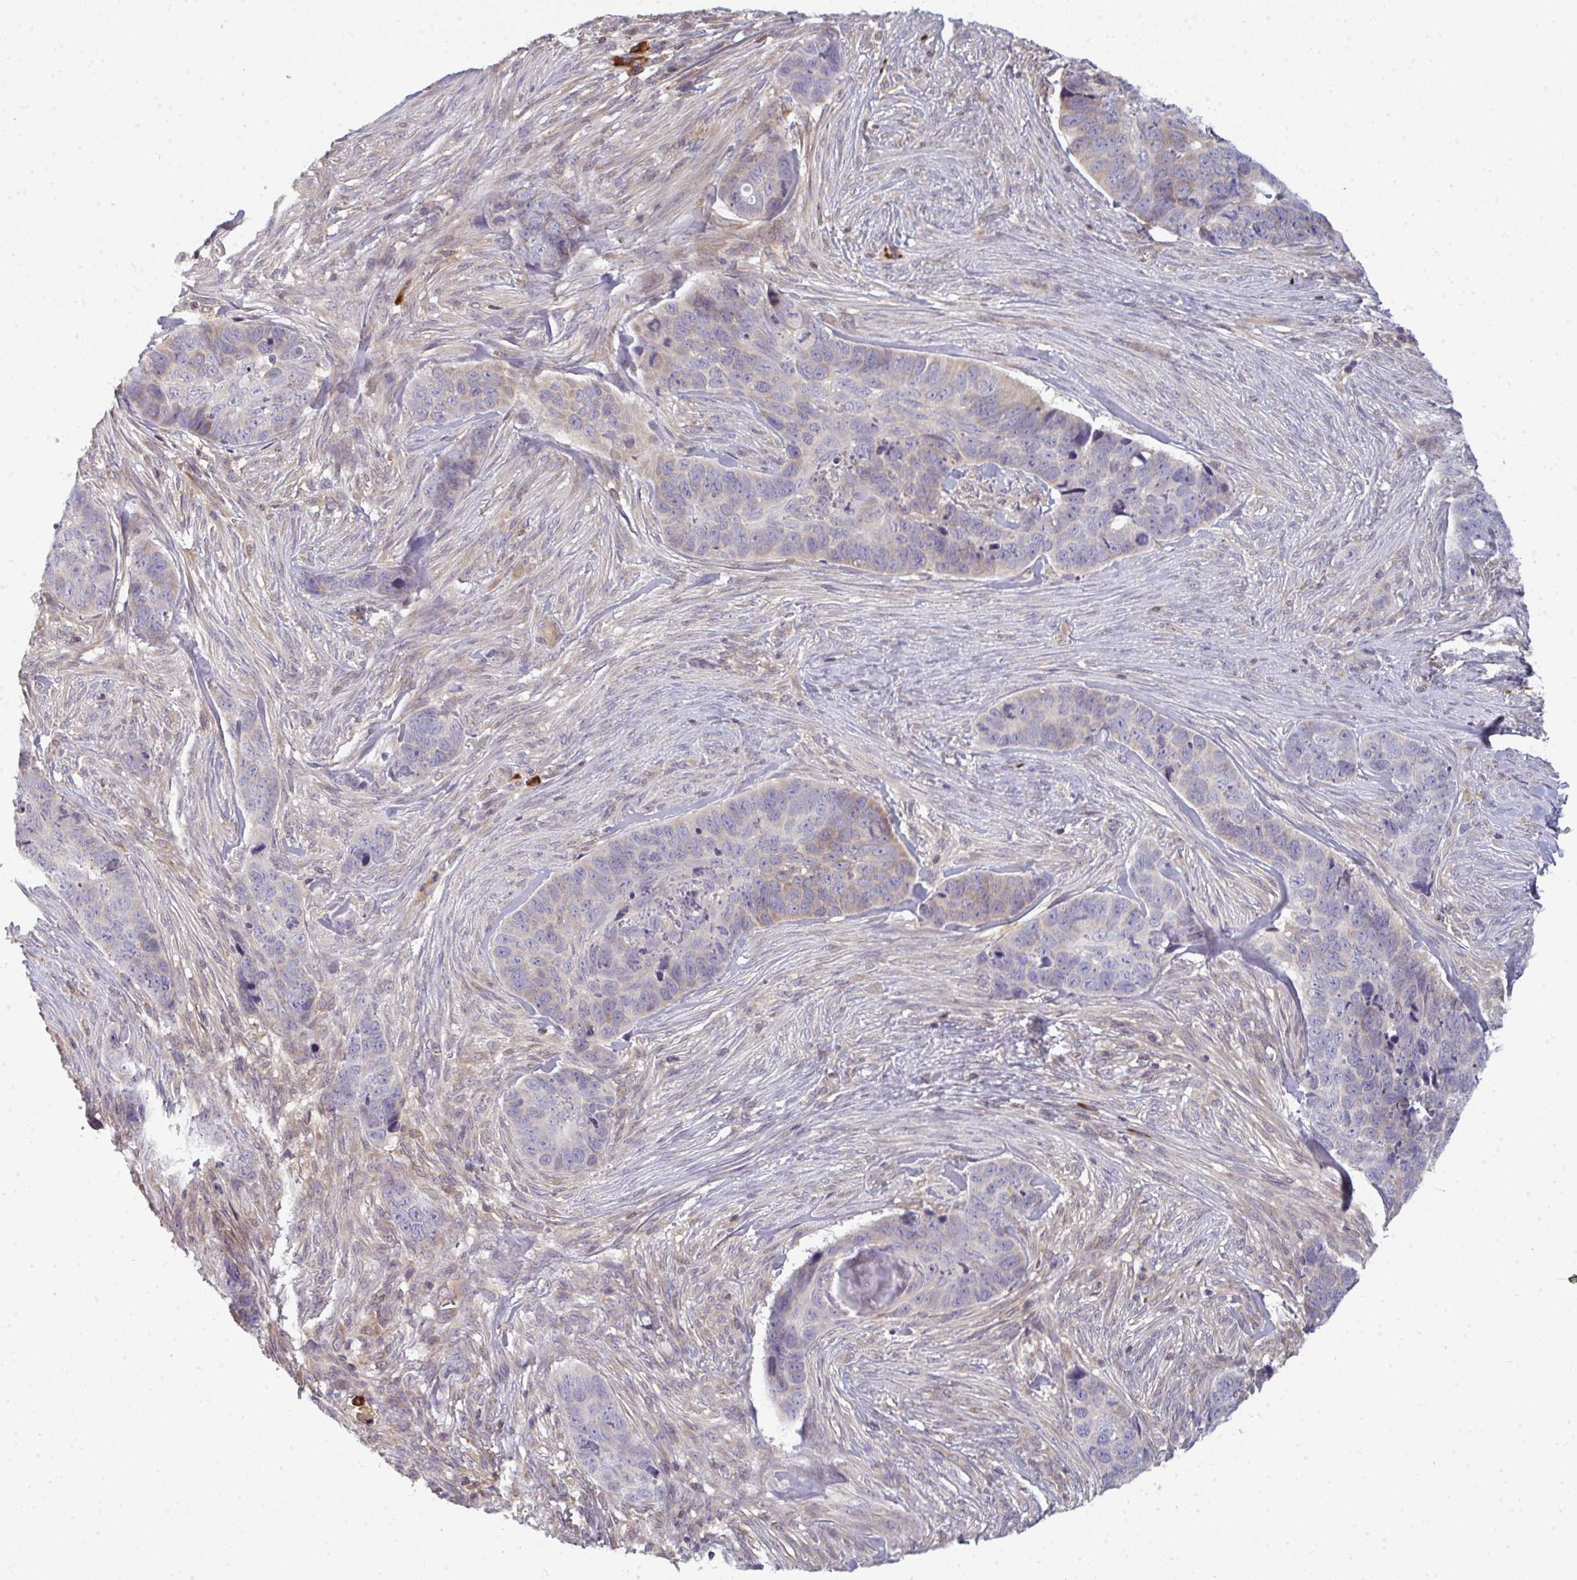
{"staining": {"intensity": "weak", "quantity": "25%-75%", "location": "cytoplasmic/membranous"}, "tissue": "skin cancer", "cell_type": "Tumor cells", "image_type": "cancer", "snomed": [{"axis": "morphology", "description": "Basal cell carcinoma"}, {"axis": "topography", "description": "Skin"}], "caption": "The histopathology image displays a brown stain indicating the presence of a protein in the cytoplasmic/membranous of tumor cells in skin basal cell carcinoma.", "gene": "LYSMD4", "patient": {"sex": "female", "age": 82}}